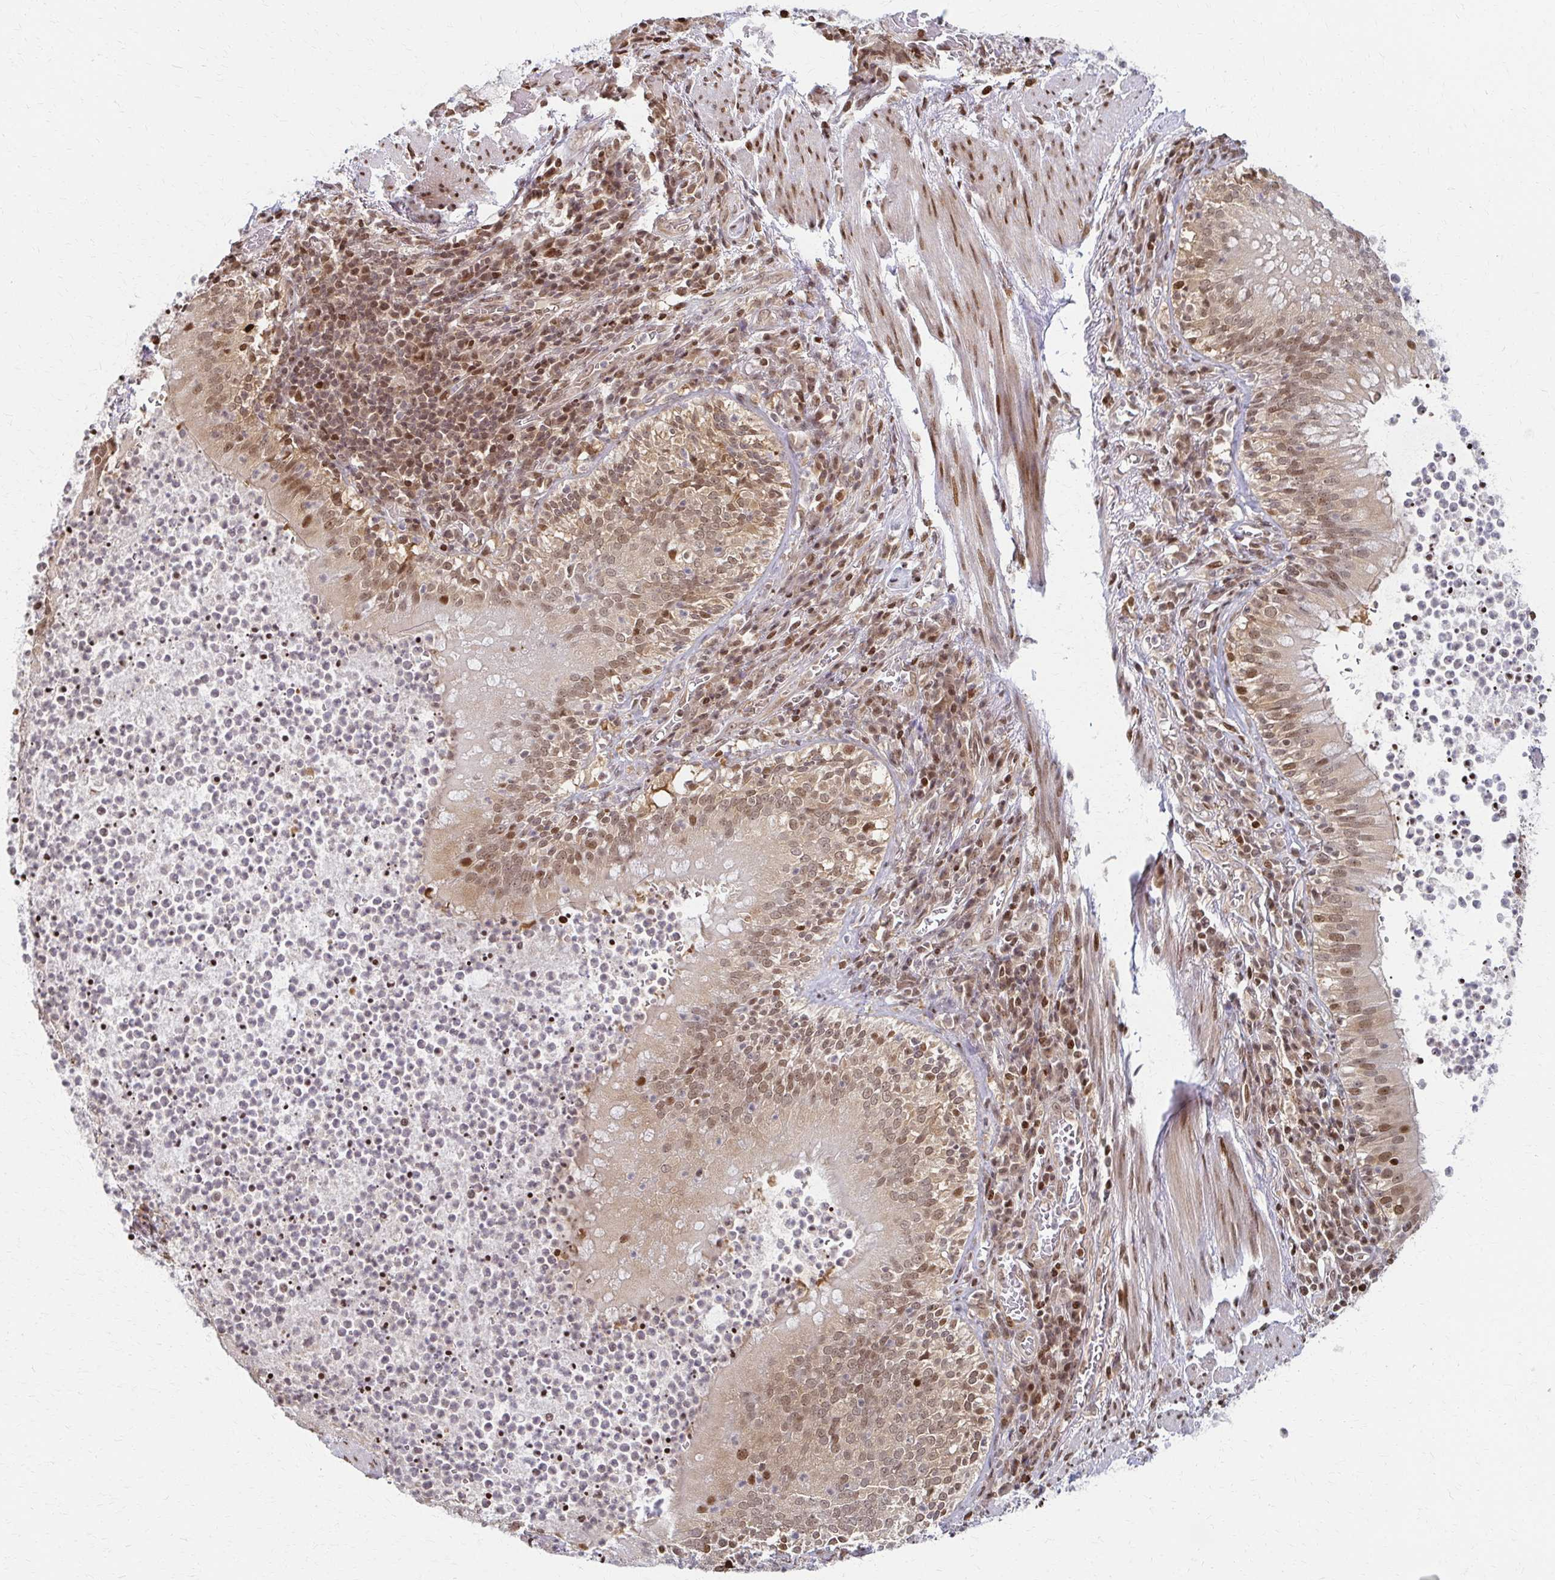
{"staining": {"intensity": "moderate", "quantity": ">75%", "location": "cytoplasmic/membranous,nuclear"}, "tissue": "bronchus", "cell_type": "Respiratory epithelial cells", "image_type": "normal", "snomed": [{"axis": "morphology", "description": "Normal tissue, NOS"}, {"axis": "topography", "description": "Lymph node"}, {"axis": "topography", "description": "Bronchus"}], "caption": "Benign bronchus reveals moderate cytoplasmic/membranous,nuclear staining in approximately >75% of respiratory epithelial cells, visualized by immunohistochemistry. (Stains: DAB in brown, nuclei in blue, Microscopy: brightfield microscopy at high magnification).", "gene": "PSMD7", "patient": {"sex": "male", "age": 56}}